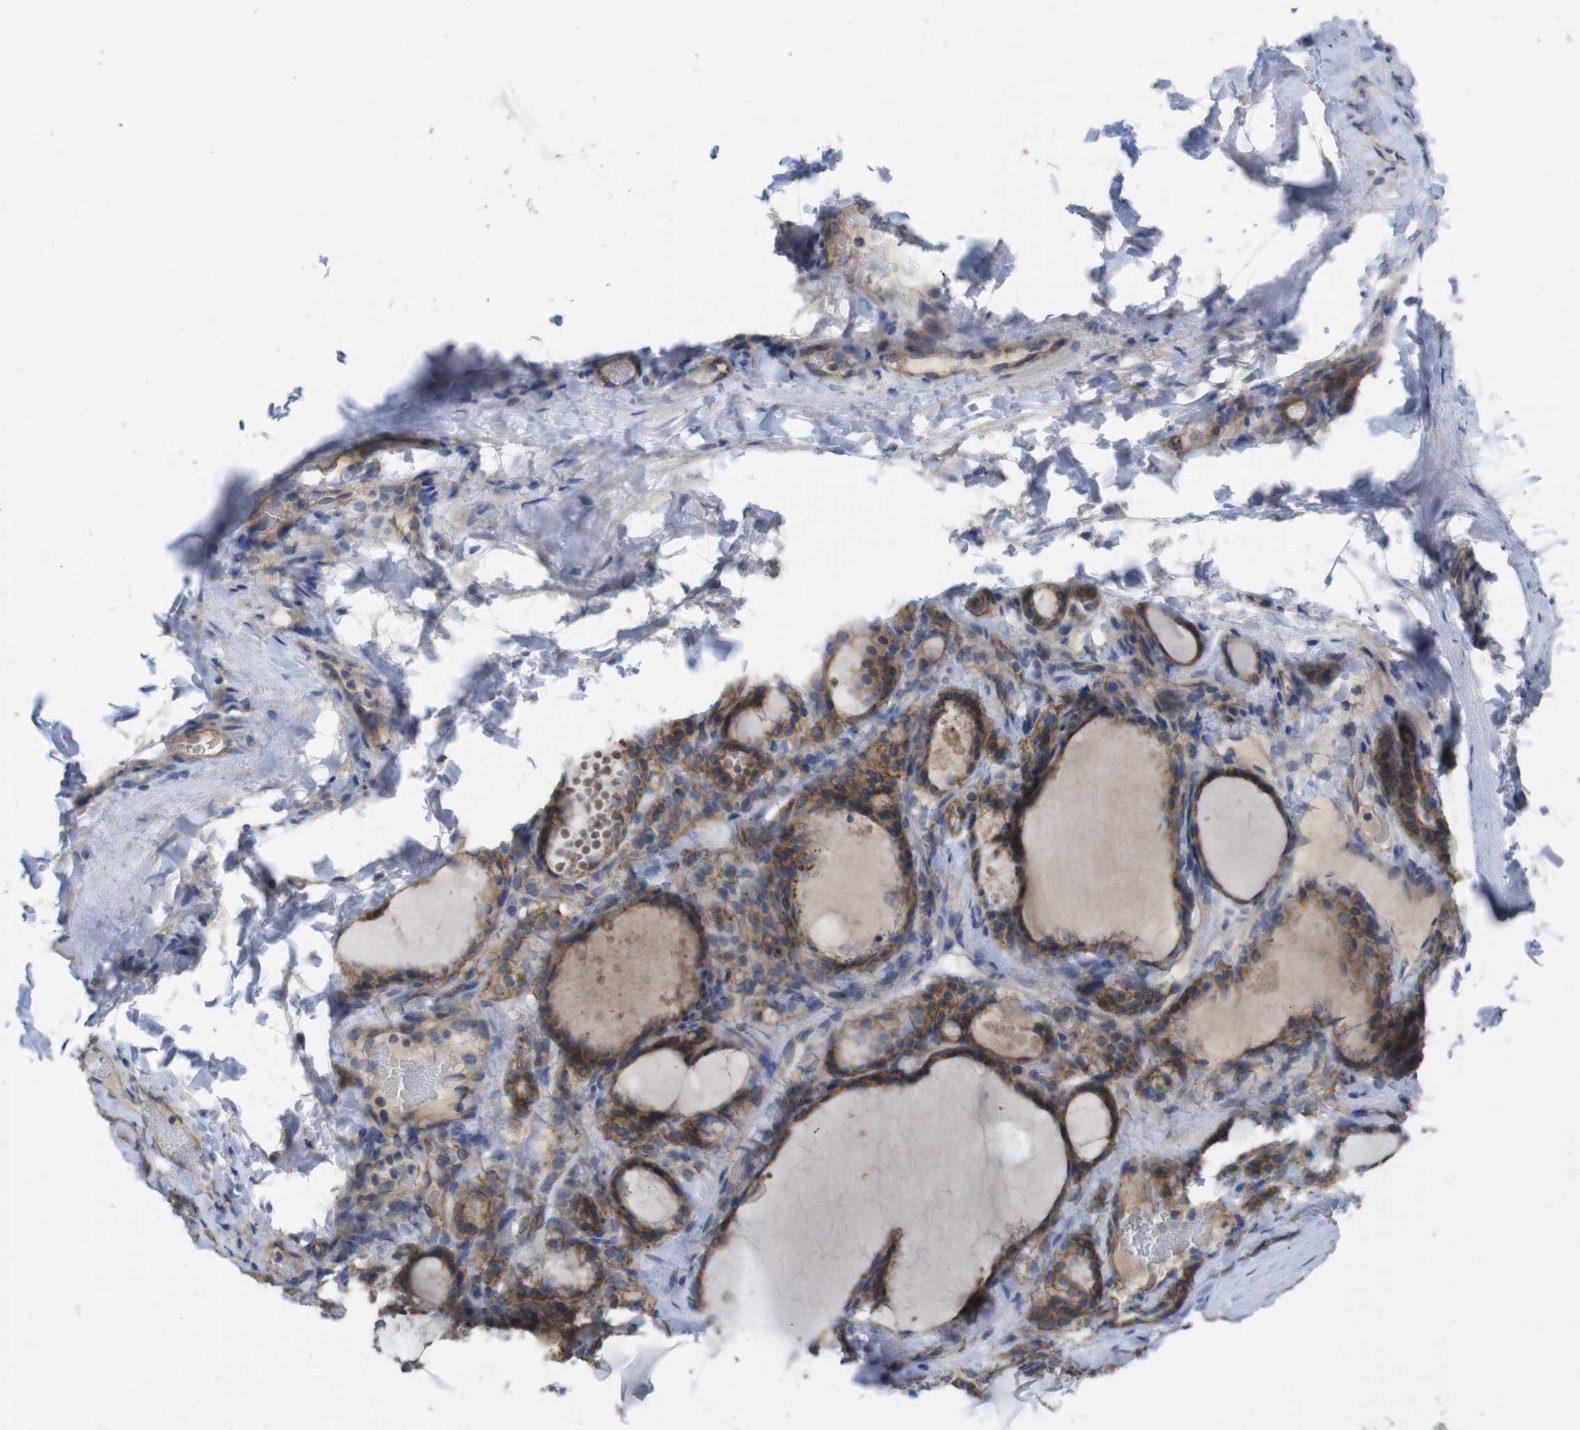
{"staining": {"intensity": "moderate", "quantity": ">75%", "location": "cytoplasmic/membranous"}, "tissue": "thyroid gland", "cell_type": "Glandular cells", "image_type": "normal", "snomed": [{"axis": "morphology", "description": "Normal tissue, NOS"}, {"axis": "topography", "description": "Thyroid gland"}], "caption": "This photomicrograph shows immunohistochemistry staining of unremarkable thyroid gland, with medium moderate cytoplasmic/membranous staining in about >75% of glandular cells.", "gene": "KIDINS220", "patient": {"sex": "female", "age": 28}}